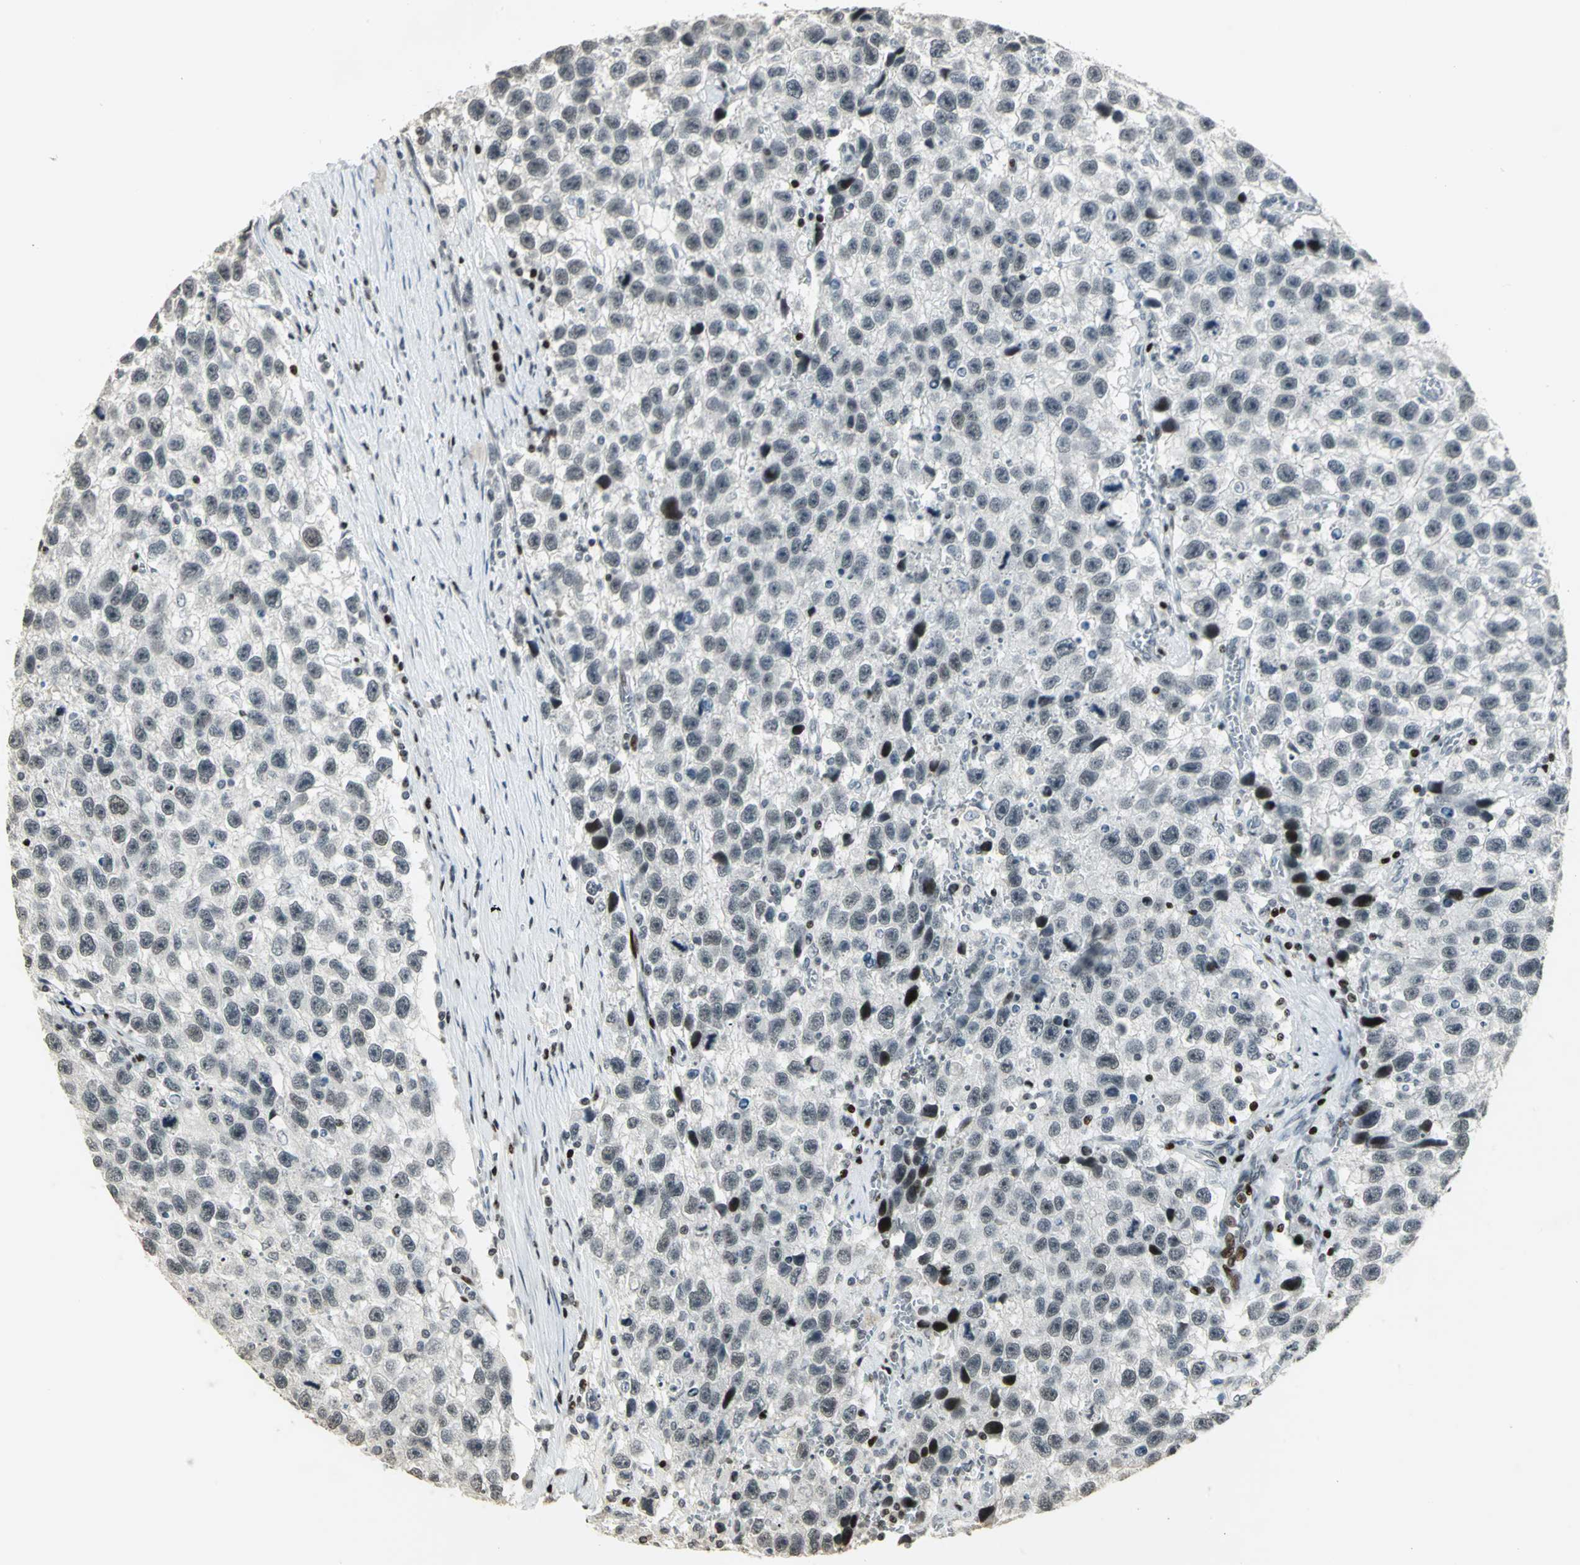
{"staining": {"intensity": "weak", "quantity": "<25%", "location": "nuclear"}, "tissue": "testis cancer", "cell_type": "Tumor cells", "image_type": "cancer", "snomed": [{"axis": "morphology", "description": "Seminoma, NOS"}, {"axis": "topography", "description": "Testis"}], "caption": "Immunohistochemical staining of testis cancer reveals no significant positivity in tumor cells.", "gene": "KDM1A", "patient": {"sex": "male", "age": 33}}